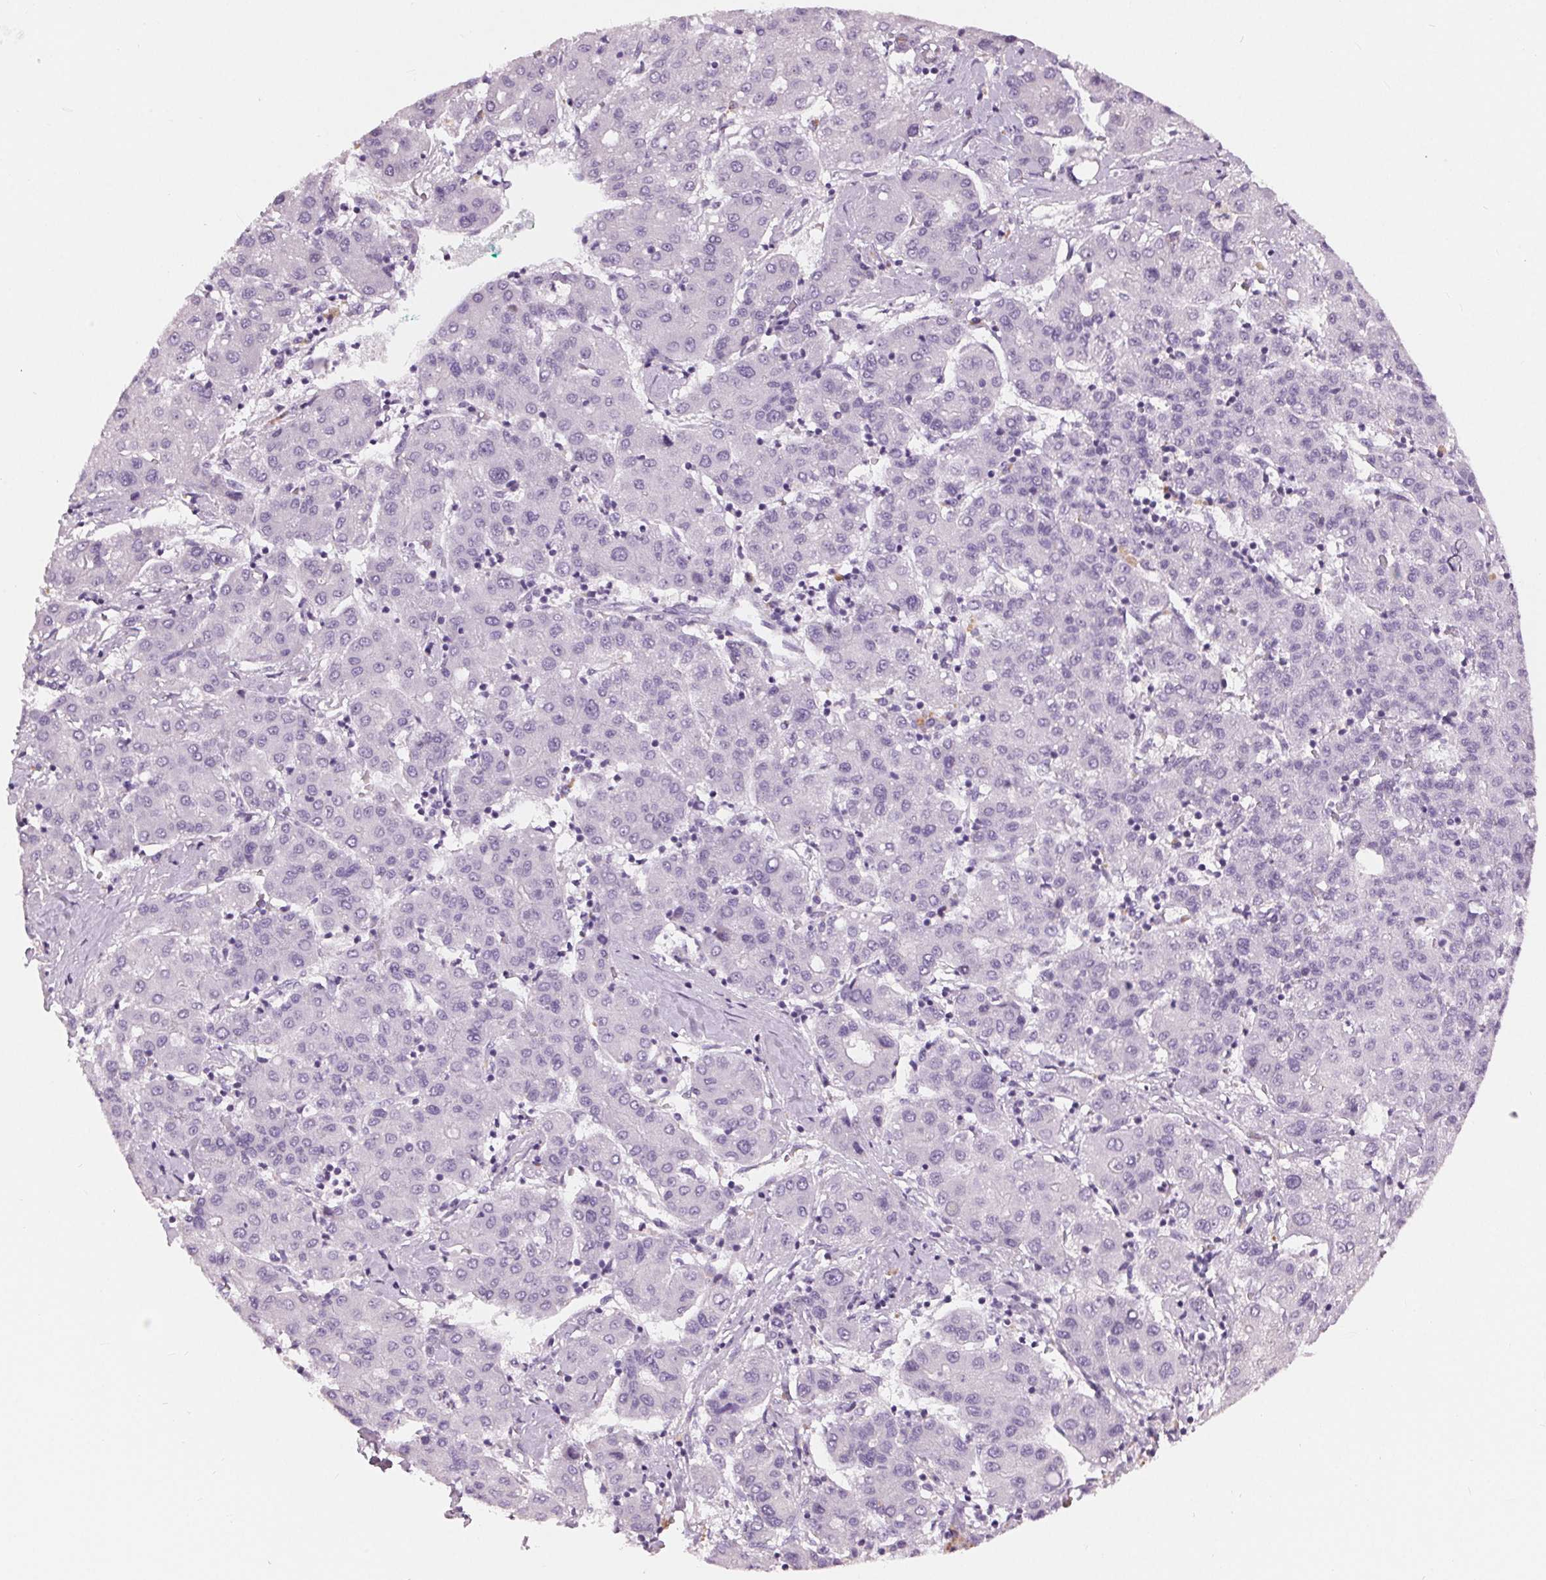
{"staining": {"intensity": "negative", "quantity": "none", "location": "none"}, "tissue": "liver cancer", "cell_type": "Tumor cells", "image_type": "cancer", "snomed": [{"axis": "morphology", "description": "Carcinoma, Hepatocellular, NOS"}, {"axis": "topography", "description": "Liver"}], "caption": "DAB (3,3'-diaminobenzidine) immunohistochemical staining of human hepatocellular carcinoma (liver) reveals no significant expression in tumor cells.", "gene": "MISP", "patient": {"sex": "male", "age": 65}}